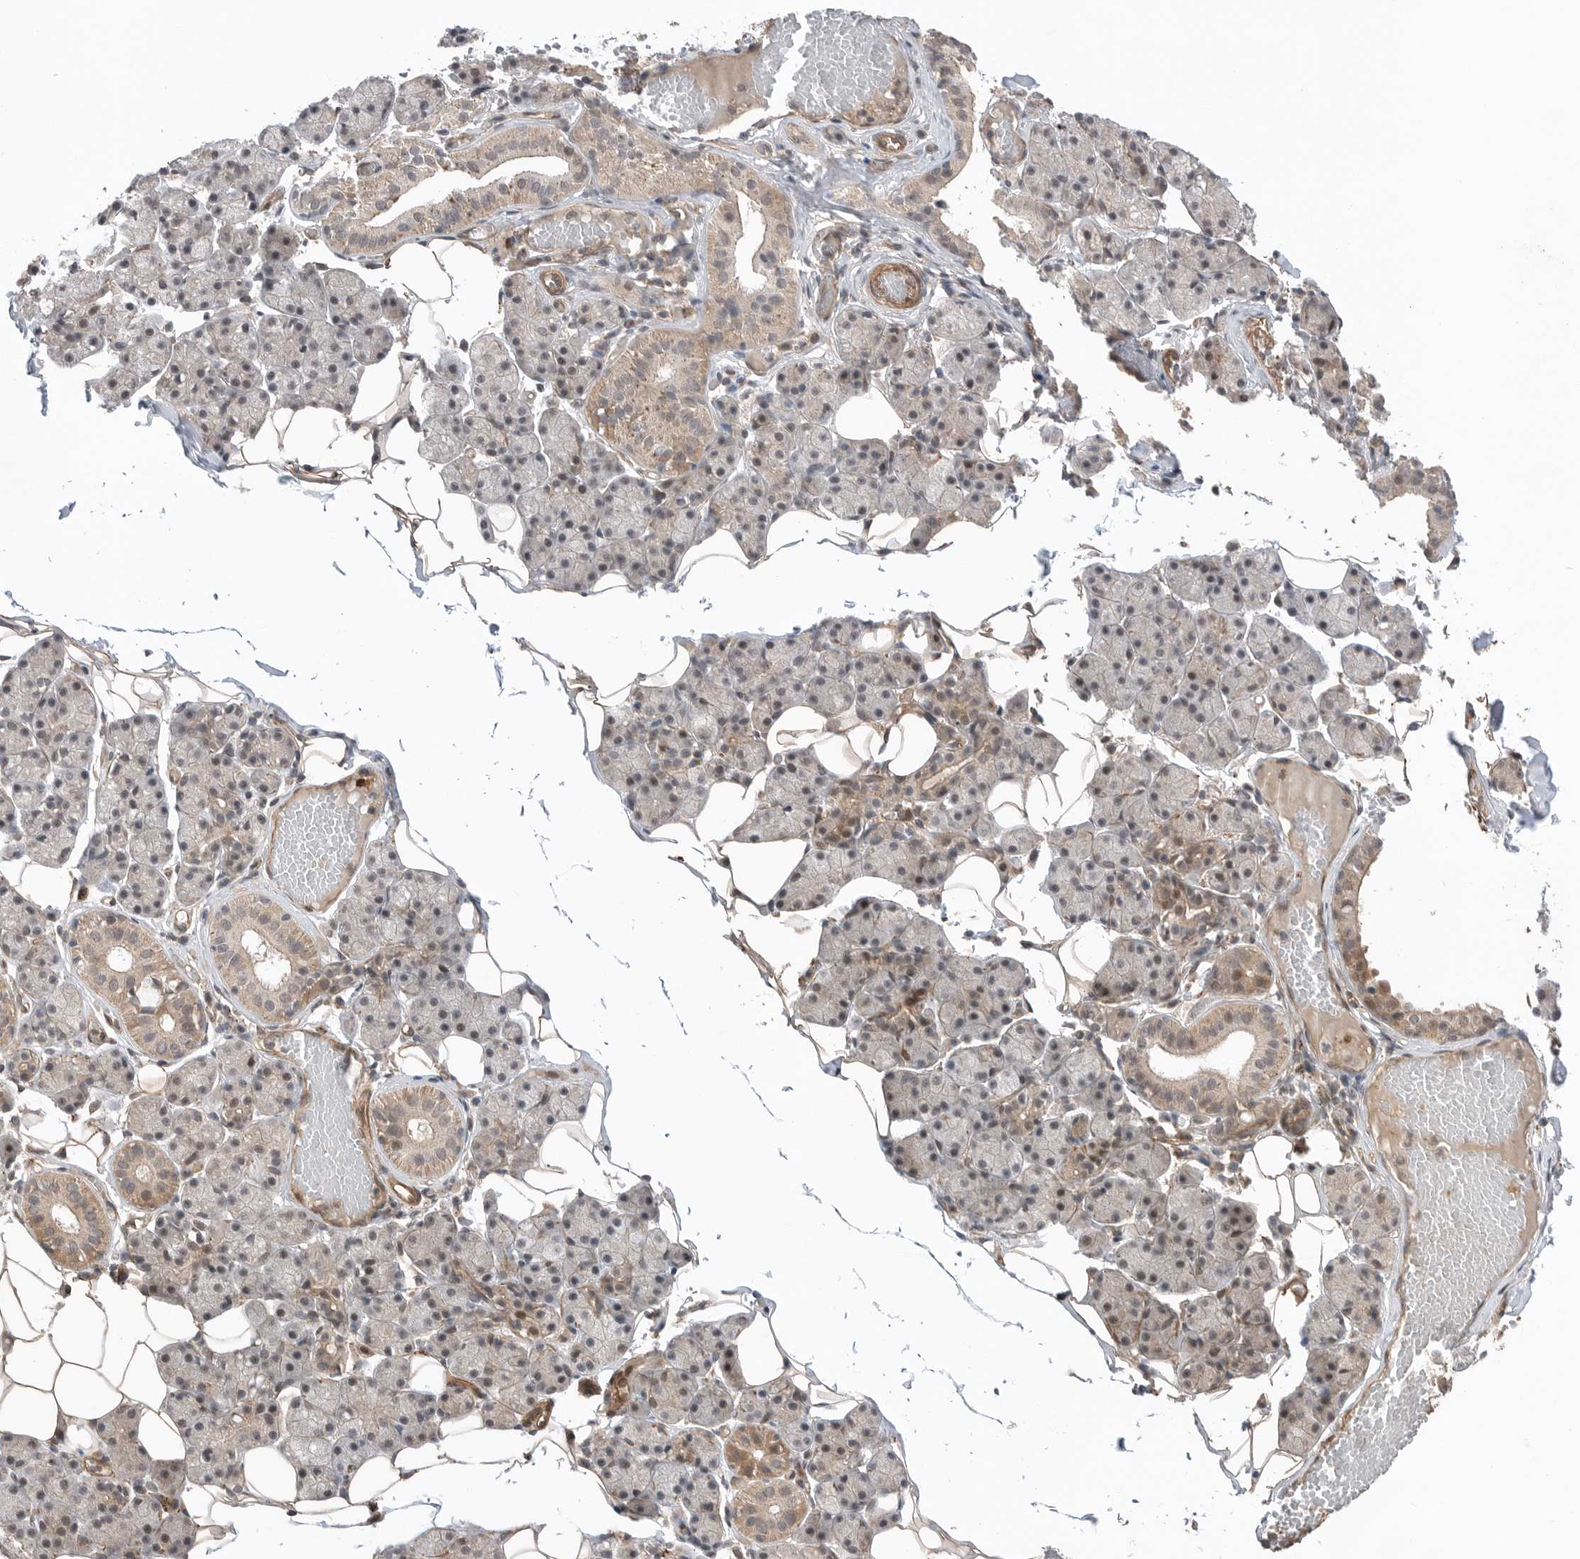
{"staining": {"intensity": "moderate", "quantity": "<25%", "location": "cytoplasmic/membranous"}, "tissue": "salivary gland", "cell_type": "Glandular cells", "image_type": "normal", "snomed": [{"axis": "morphology", "description": "Normal tissue, NOS"}, {"axis": "topography", "description": "Salivary gland"}], "caption": "Salivary gland stained with DAB (3,3'-diaminobenzidine) IHC displays low levels of moderate cytoplasmic/membranous expression in approximately <25% of glandular cells.", "gene": "PEAK1", "patient": {"sex": "female", "age": 33}}